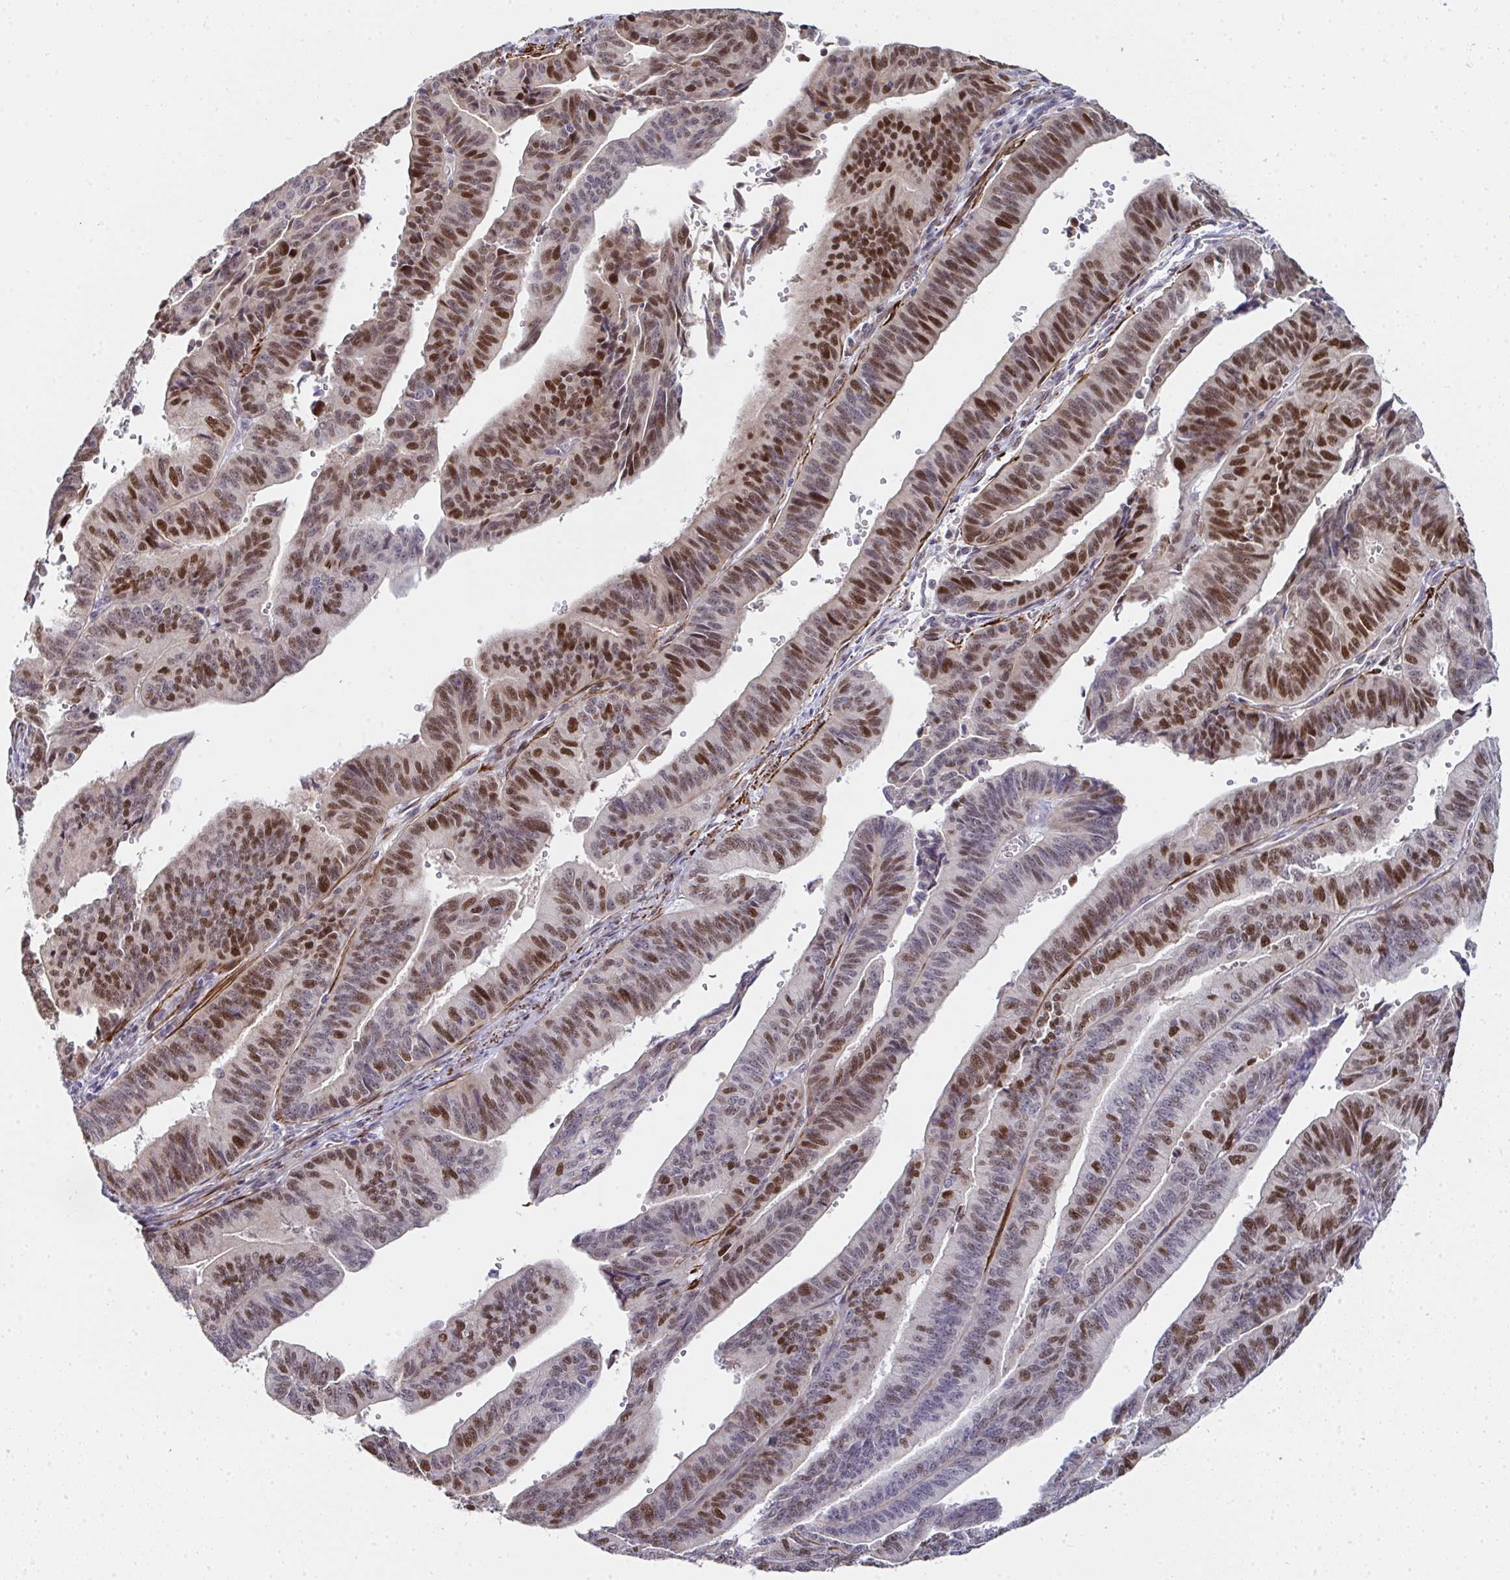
{"staining": {"intensity": "moderate", "quantity": ">75%", "location": "nuclear"}, "tissue": "endometrial cancer", "cell_type": "Tumor cells", "image_type": "cancer", "snomed": [{"axis": "morphology", "description": "Adenocarcinoma, NOS"}, {"axis": "topography", "description": "Endometrium"}], "caption": "Endometrial cancer was stained to show a protein in brown. There is medium levels of moderate nuclear positivity in about >75% of tumor cells. (DAB (3,3'-diaminobenzidine) IHC with brightfield microscopy, high magnification).", "gene": "GINS2", "patient": {"sex": "female", "age": 65}}